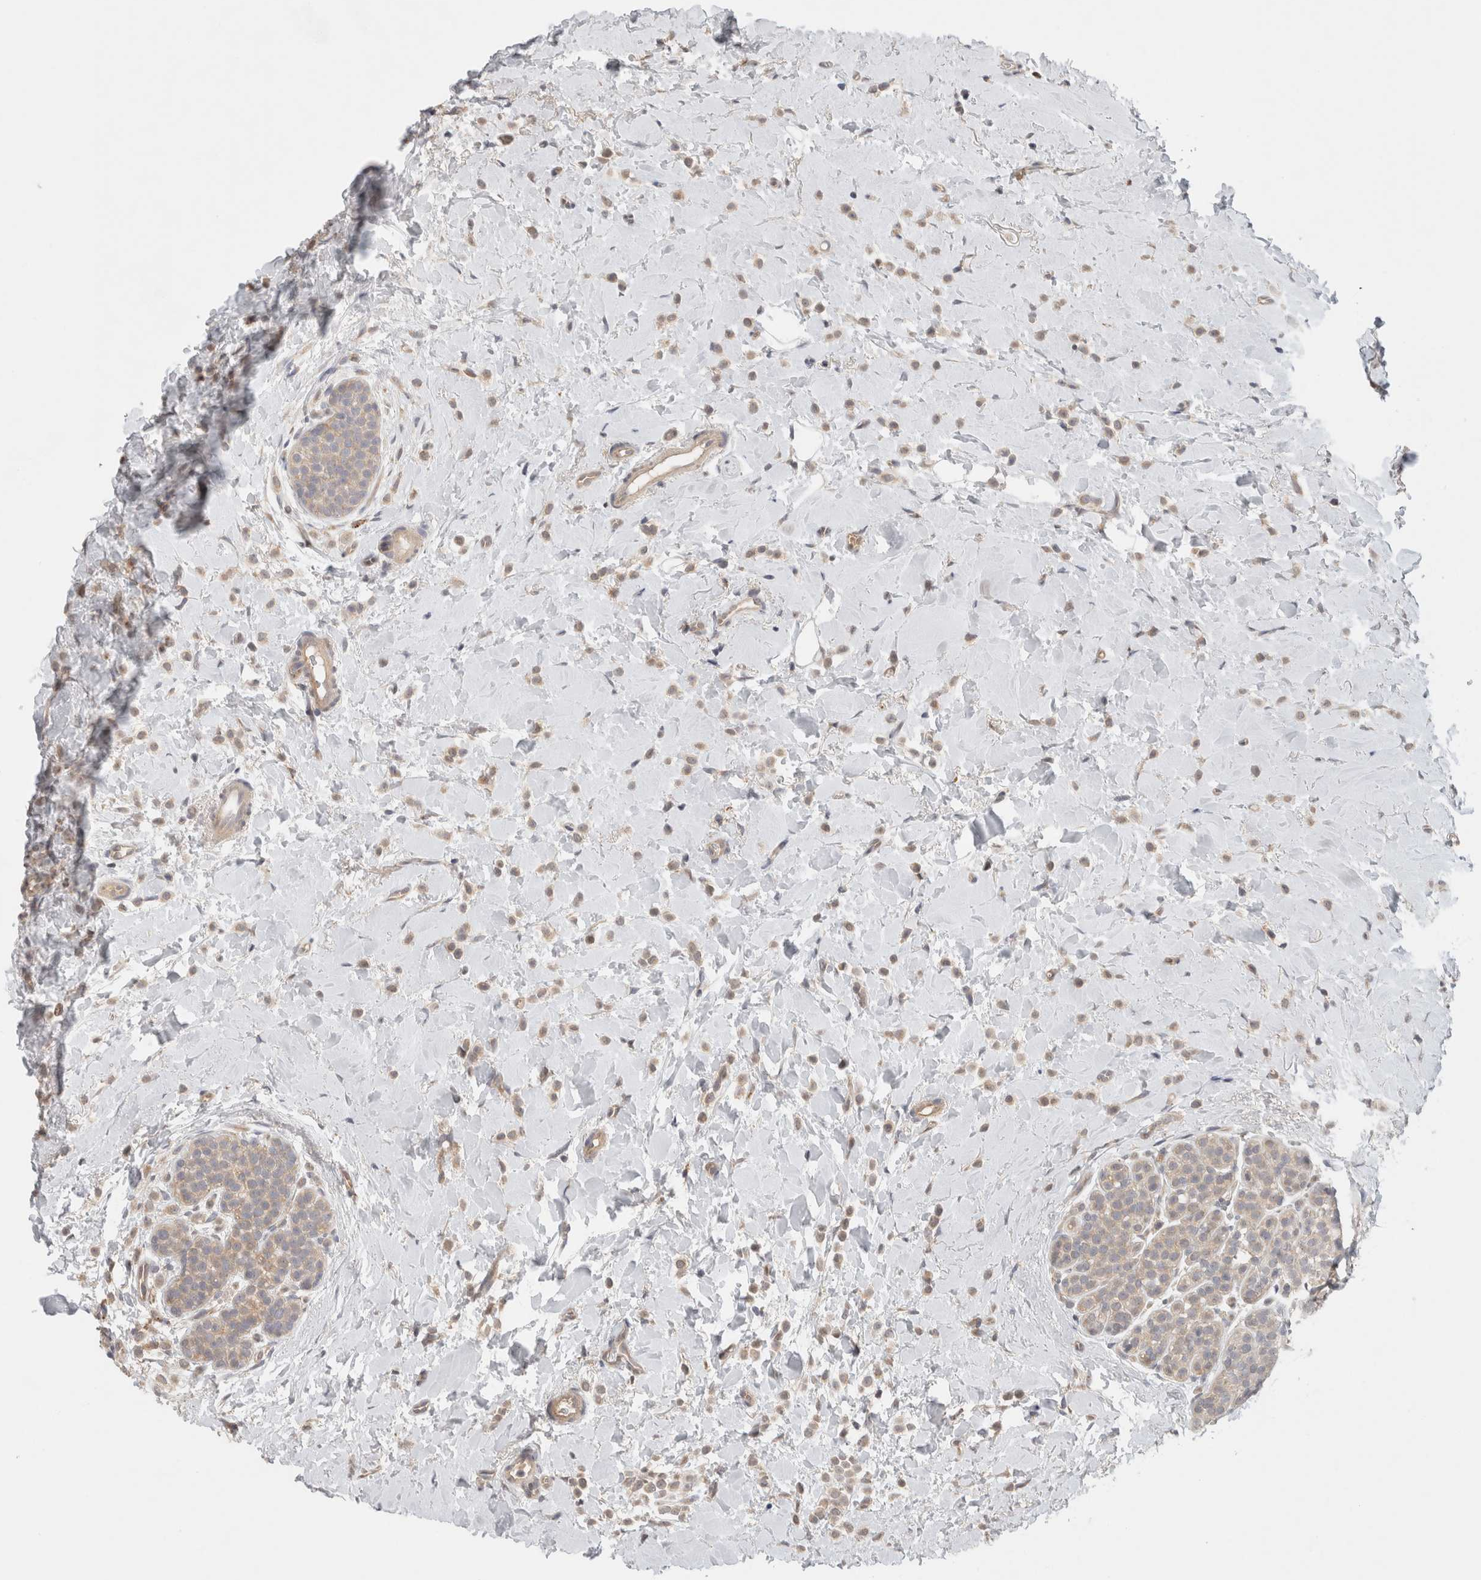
{"staining": {"intensity": "weak", "quantity": "25%-75%", "location": "cytoplasmic/membranous"}, "tissue": "breast cancer", "cell_type": "Tumor cells", "image_type": "cancer", "snomed": [{"axis": "morphology", "description": "Normal tissue, NOS"}, {"axis": "morphology", "description": "Lobular carcinoma"}, {"axis": "topography", "description": "Breast"}], "caption": "The micrograph exhibits a brown stain indicating the presence of a protein in the cytoplasmic/membranous of tumor cells in breast cancer (lobular carcinoma). (brown staining indicates protein expression, while blue staining denotes nuclei).", "gene": "SGK1", "patient": {"sex": "female", "age": 50}}